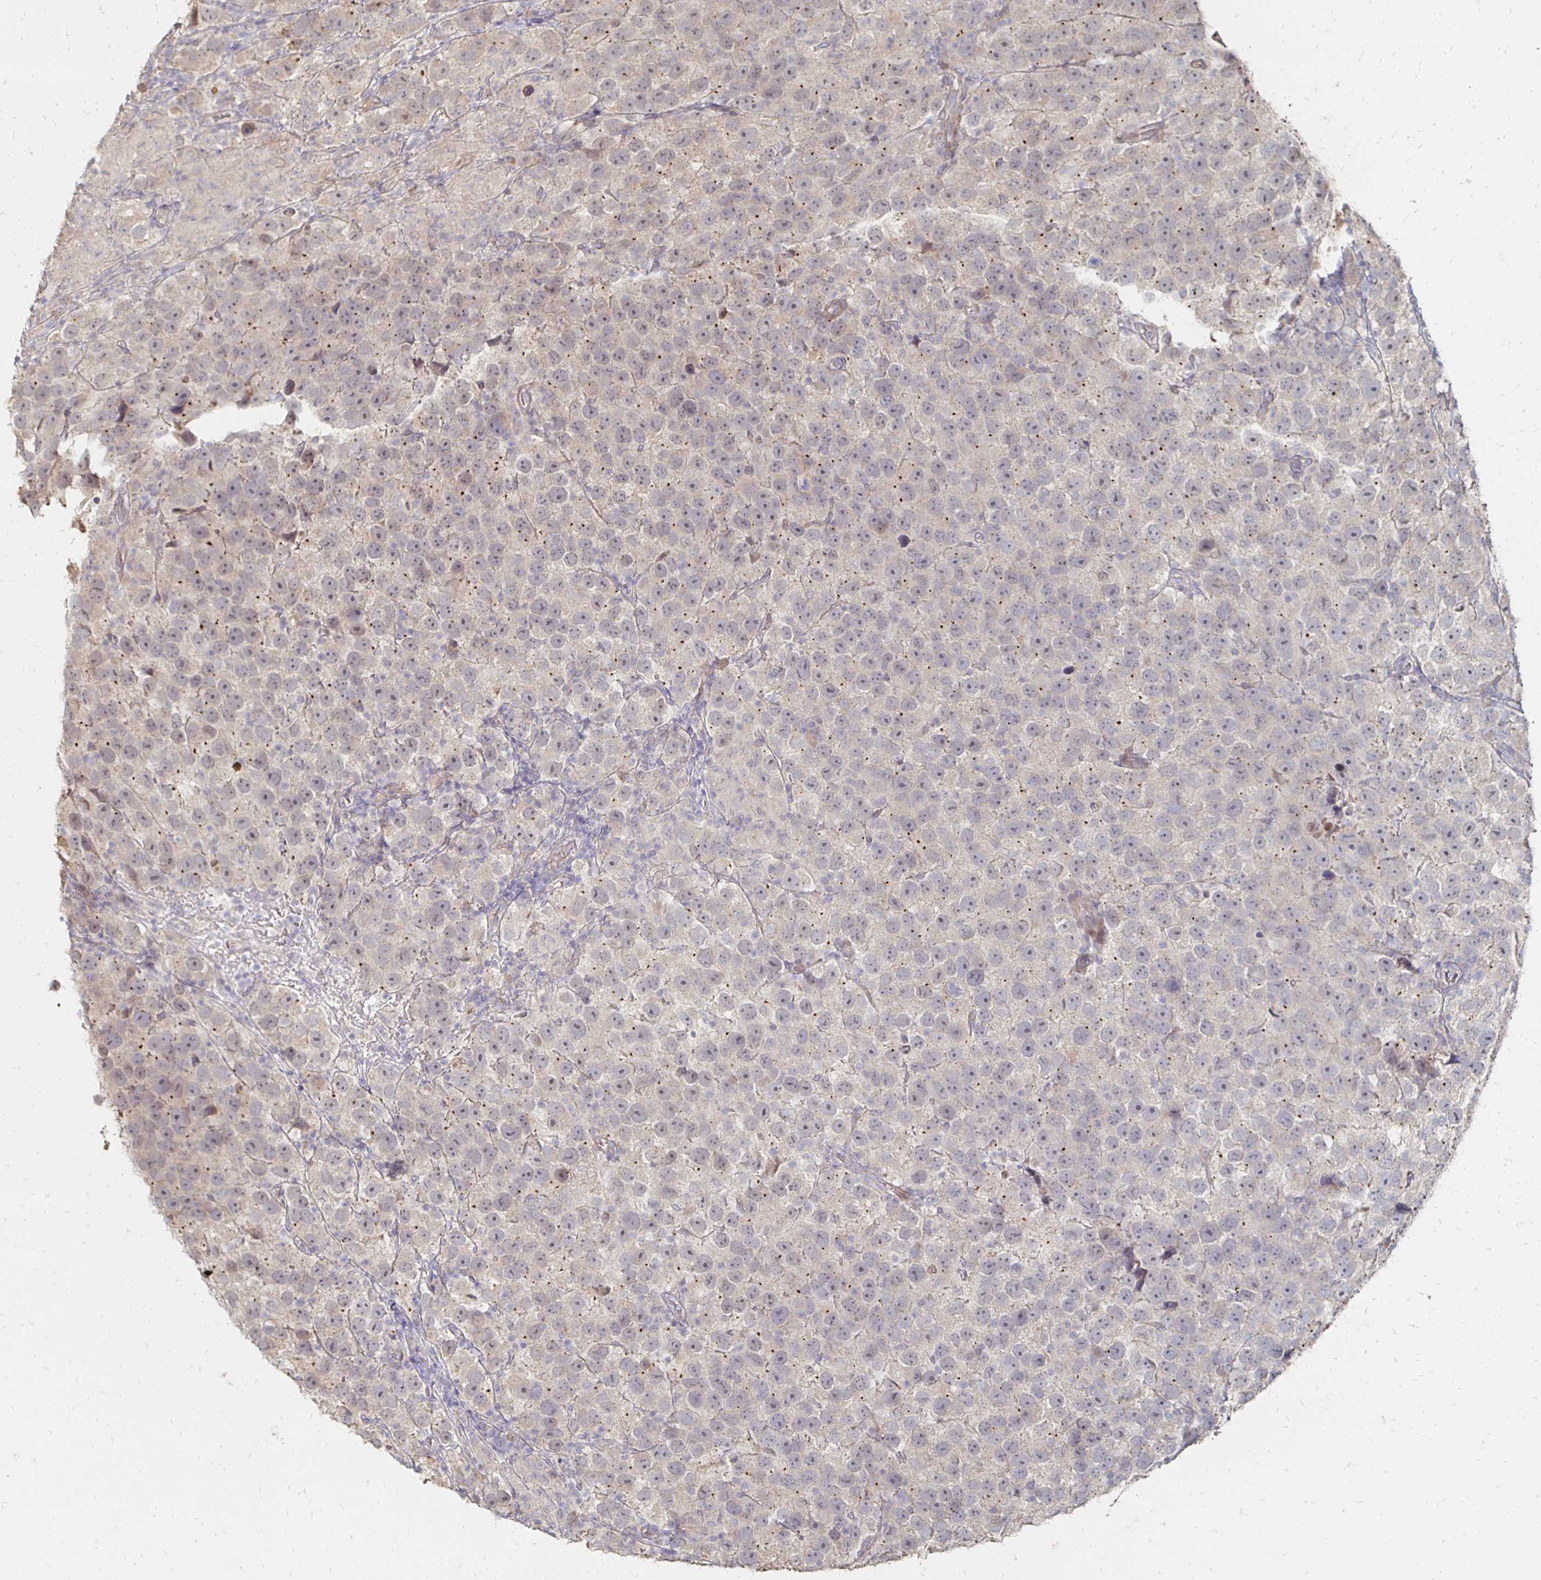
{"staining": {"intensity": "negative", "quantity": "none", "location": "none"}, "tissue": "testis cancer", "cell_type": "Tumor cells", "image_type": "cancer", "snomed": [{"axis": "morphology", "description": "Seminoma, NOS"}, {"axis": "topography", "description": "Testis"}], "caption": "Testis cancer (seminoma) was stained to show a protein in brown. There is no significant staining in tumor cells.", "gene": "ZNF727", "patient": {"sex": "male", "age": 26}}